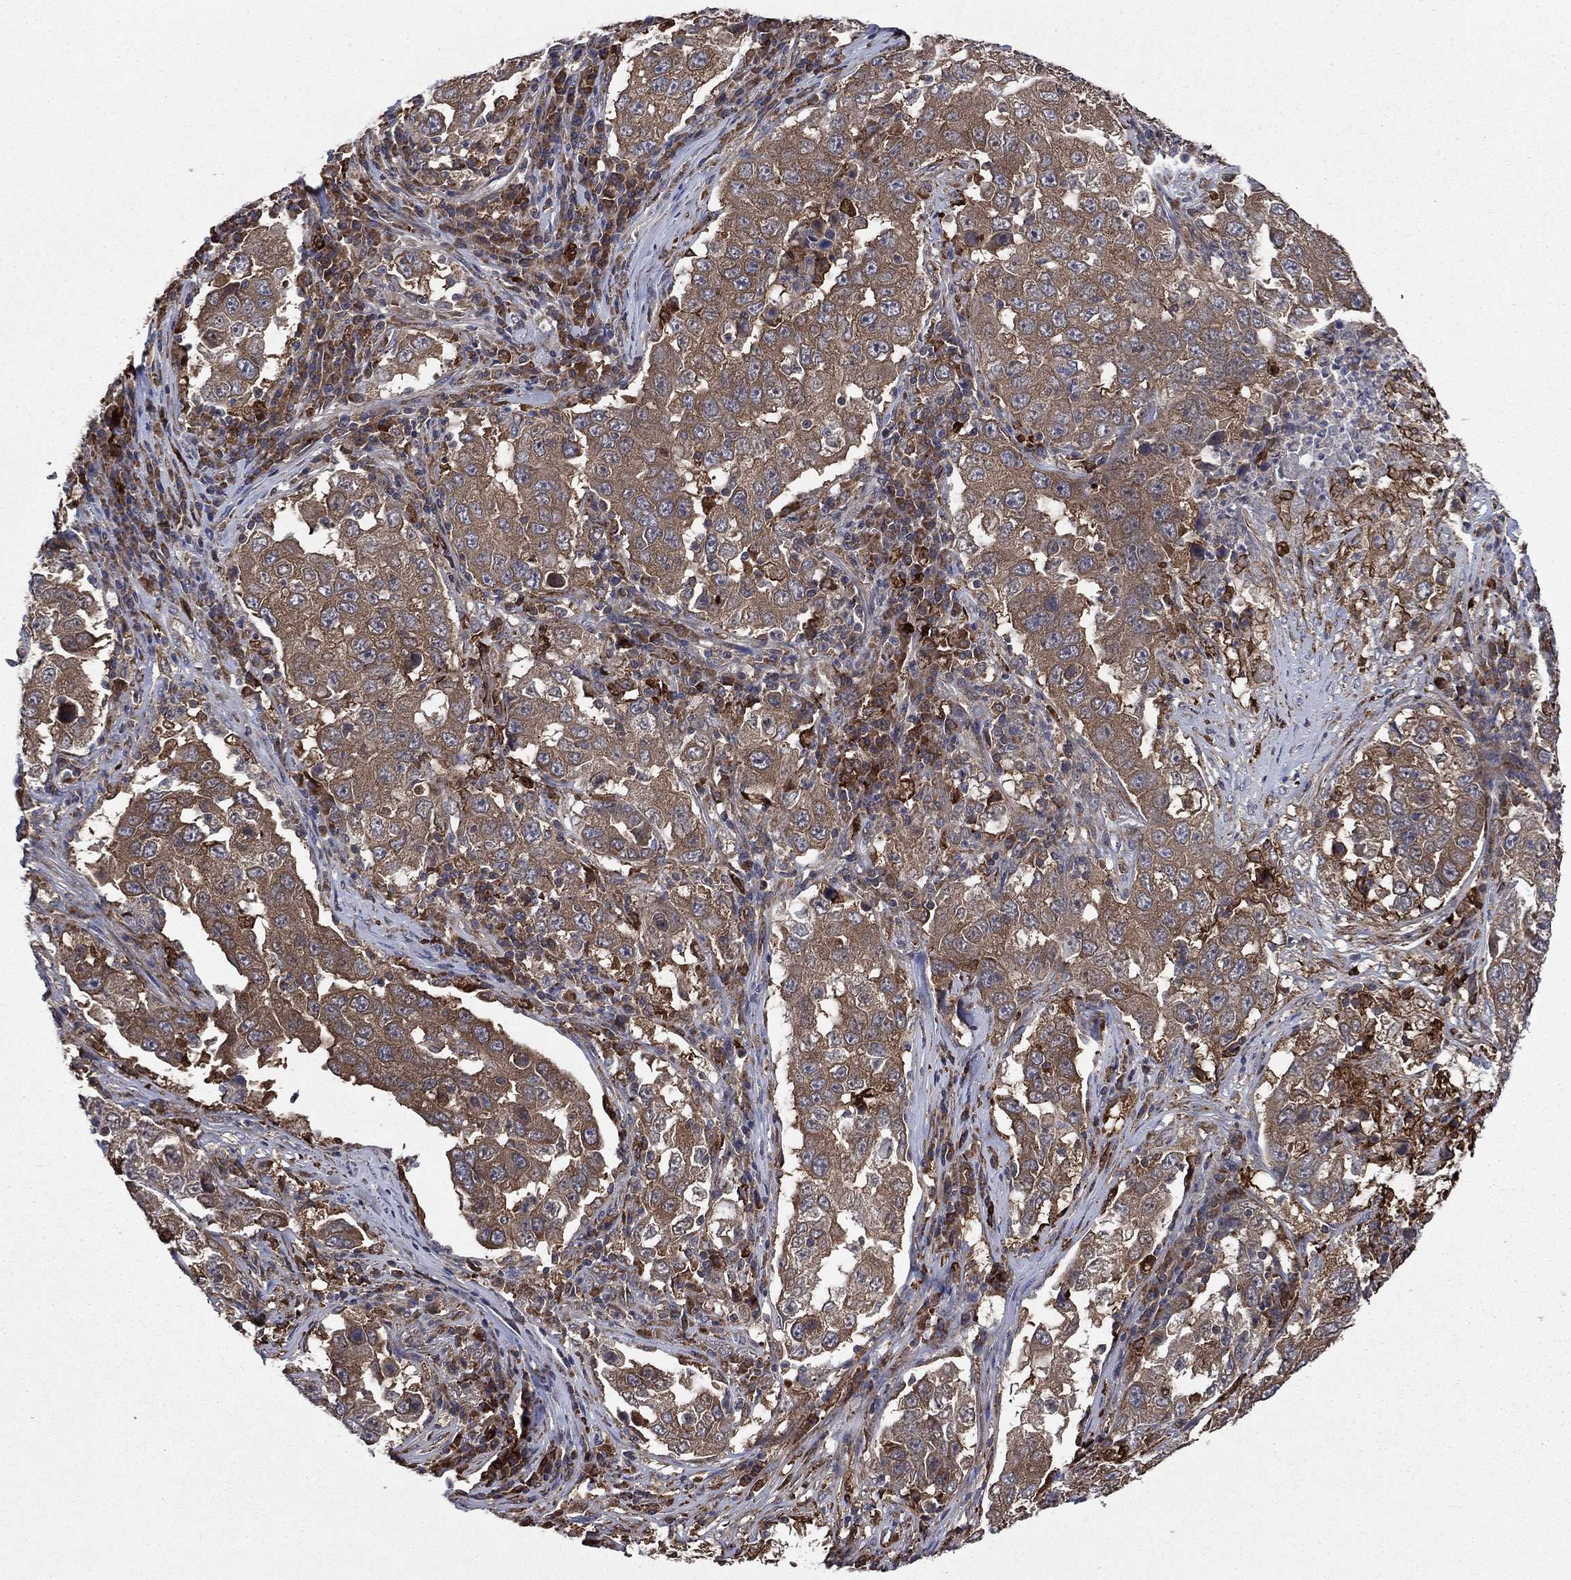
{"staining": {"intensity": "moderate", "quantity": "25%-75%", "location": "cytoplasmic/membranous"}, "tissue": "lung cancer", "cell_type": "Tumor cells", "image_type": "cancer", "snomed": [{"axis": "morphology", "description": "Adenocarcinoma, NOS"}, {"axis": "topography", "description": "Lung"}], "caption": "Protein analysis of lung adenocarcinoma tissue demonstrates moderate cytoplasmic/membranous positivity in about 25%-75% of tumor cells. The staining was performed using DAB, with brown indicating positive protein expression. Nuclei are stained blue with hematoxylin.", "gene": "C2orf76", "patient": {"sex": "male", "age": 73}}